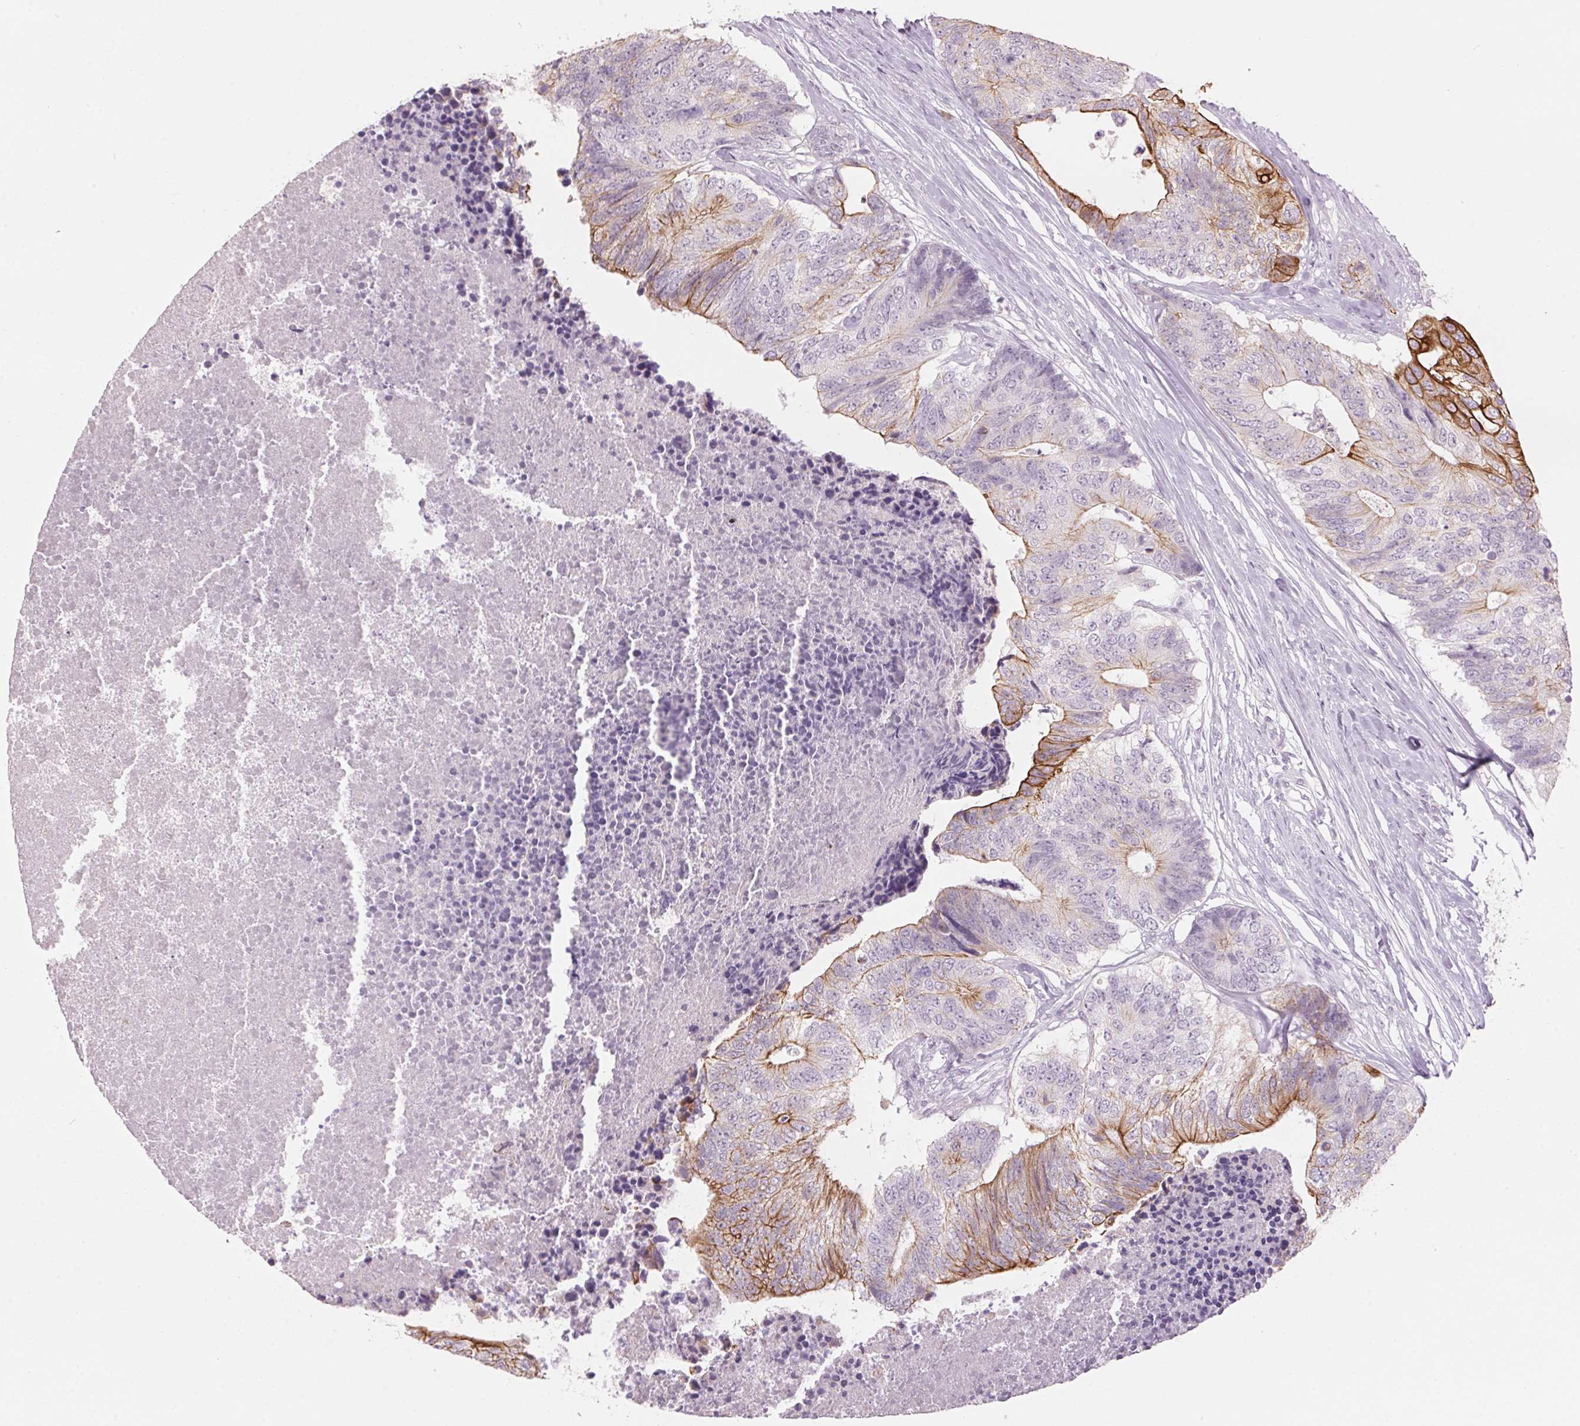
{"staining": {"intensity": "strong", "quantity": "<25%", "location": "cytoplasmic/membranous"}, "tissue": "colorectal cancer", "cell_type": "Tumor cells", "image_type": "cancer", "snomed": [{"axis": "morphology", "description": "Adenocarcinoma, NOS"}, {"axis": "topography", "description": "Colon"}], "caption": "Protein expression by IHC displays strong cytoplasmic/membranous positivity in approximately <25% of tumor cells in adenocarcinoma (colorectal).", "gene": "SCTR", "patient": {"sex": "female", "age": 67}}